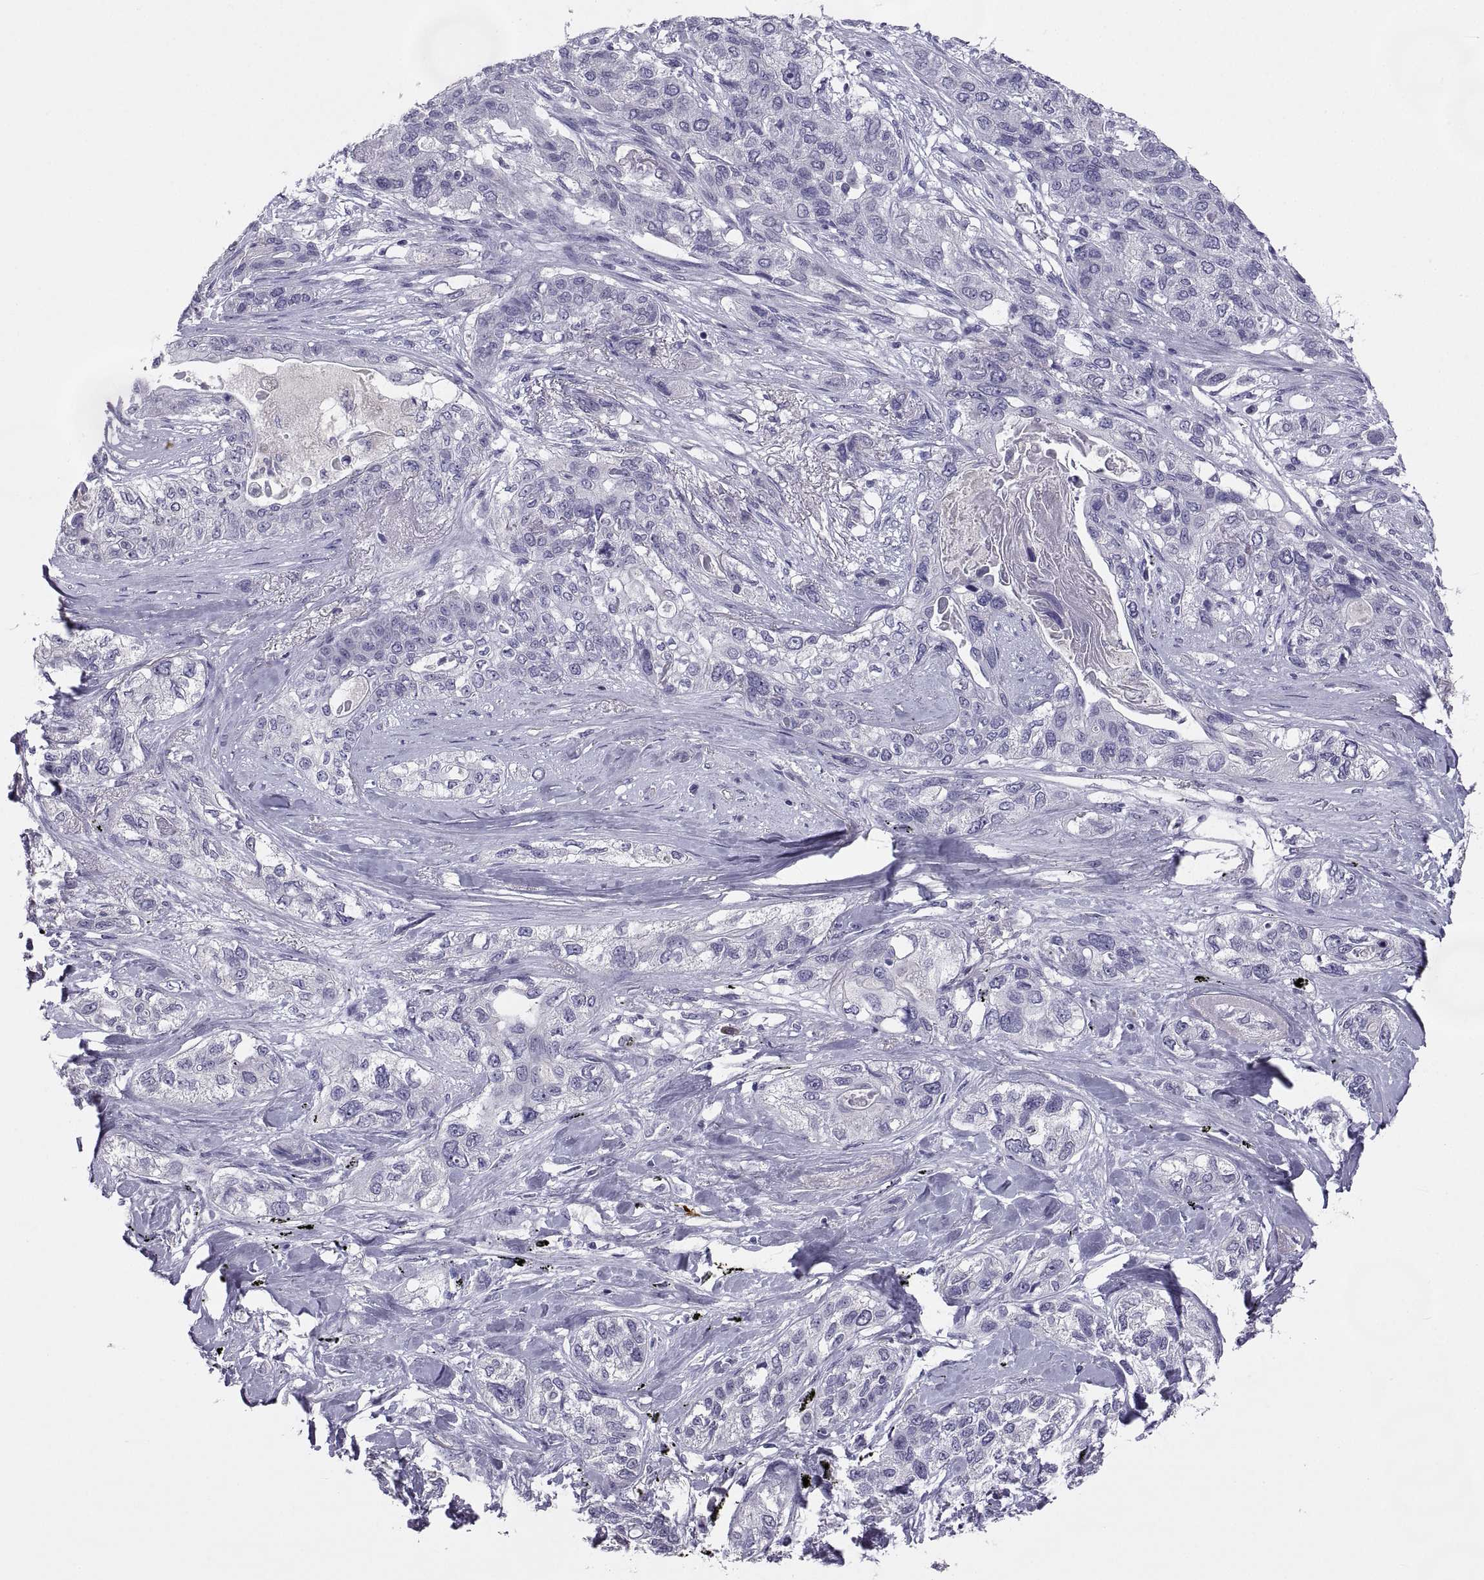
{"staining": {"intensity": "negative", "quantity": "none", "location": "none"}, "tissue": "lung cancer", "cell_type": "Tumor cells", "image_type": "cancer", "snomed": [{"axis": "morphology", "description": "Squamous cell carcinoma, NOS"}, {"axis": "topography", "description": "Lung"}], "caption": "Protein analysis of lung cancer (squamous cell carcinoma) displays no significant positivity in tumor cells.", "gene": "IGSF1", "patient": {"sex": "female", "age": 70}}